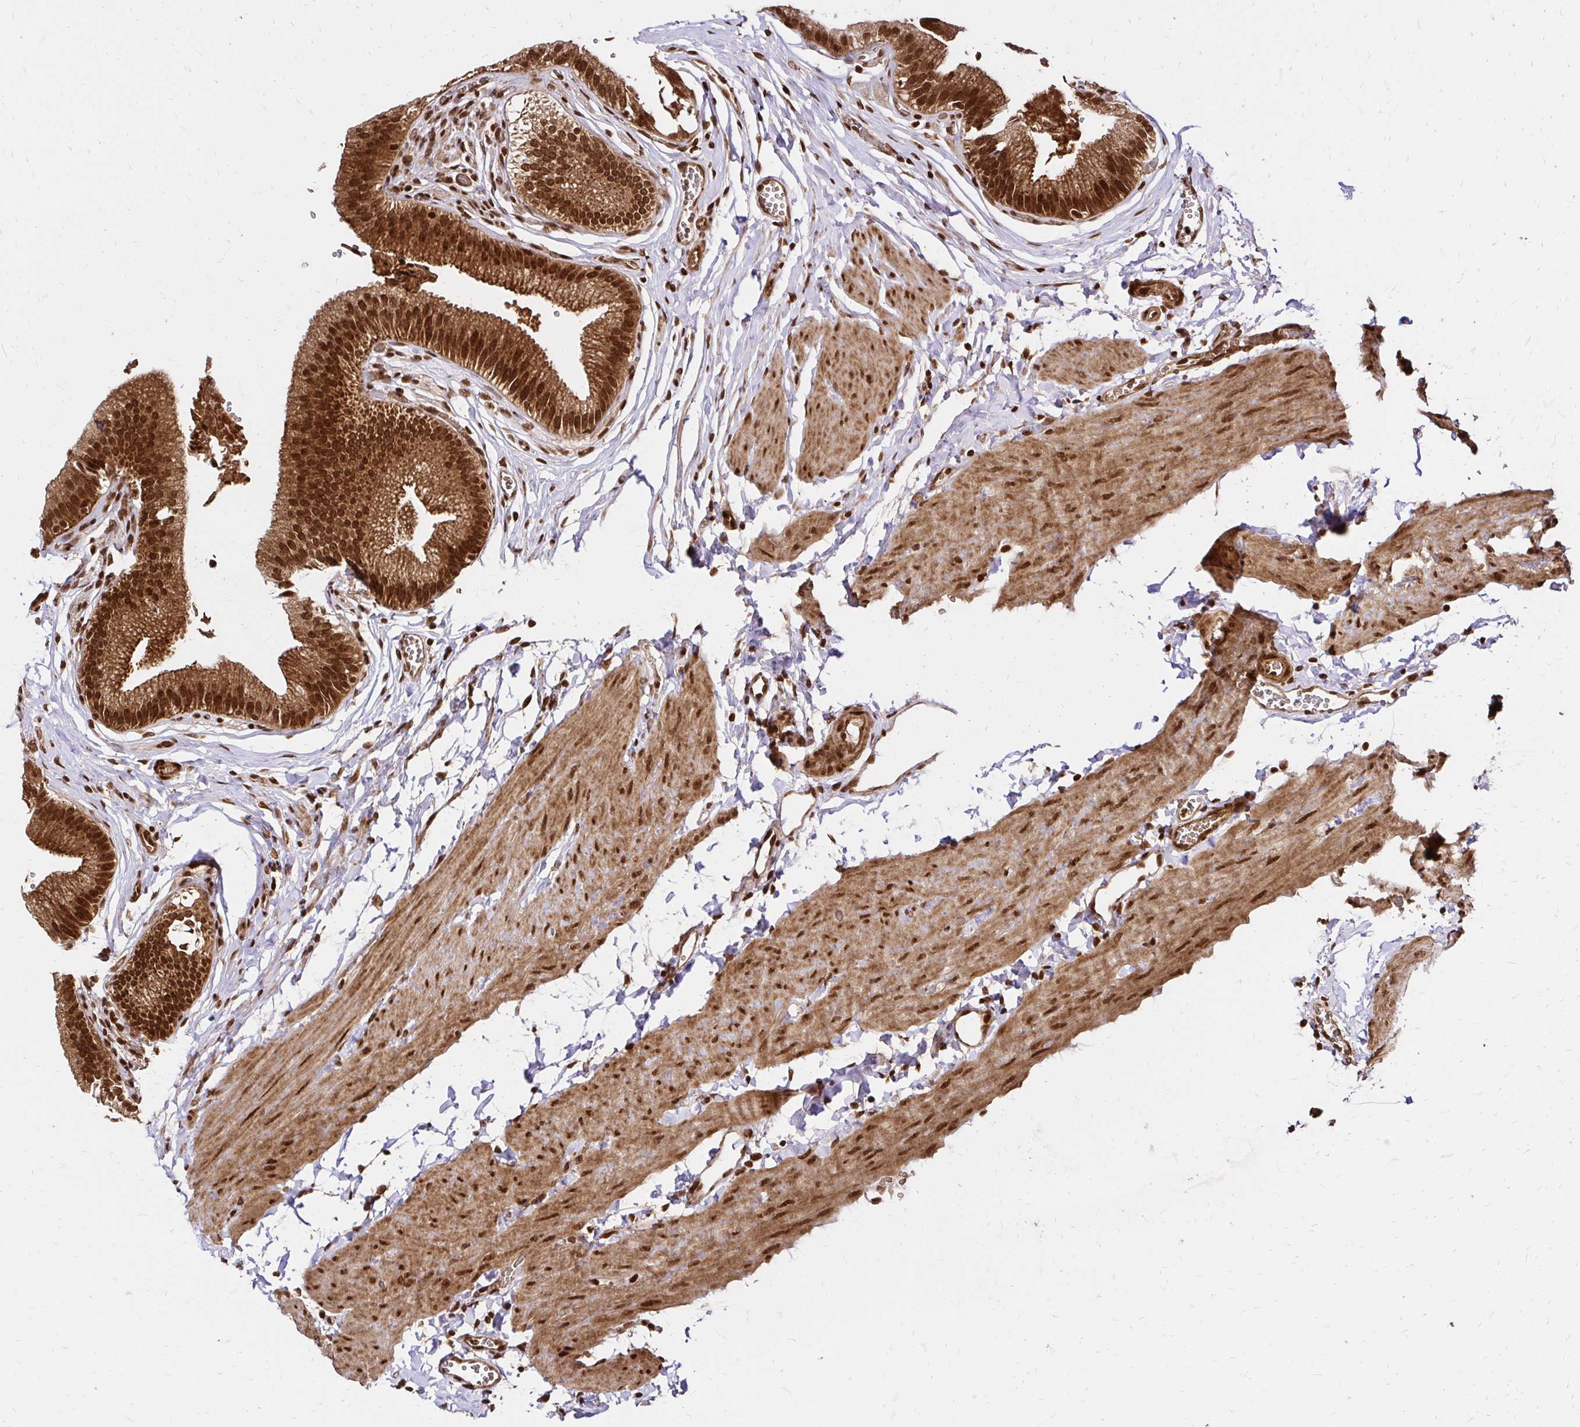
{"staining": {"intensity": "strong", "quantity": ">75%", "location": "cytoplasmic/membranous,nuclear"}, "tissue": "gallbladder", "cell_type": "Glandular cells", "image_type": "normal", "snomed": [{"axis": "morphology", "description": "Normal tissue, NOS"}, {"axis": "topography", "description": "Gallbladder"}, {"axis": "topography", "description": "Peripheral nerve tissue"}], "caption": "Human gallbladder stained for a protein (brown) shows strong cytoplasmic/membranous,nuclear positive positivity in approximately >75% of glandular cells.", "gene": "GLYR1", "patient": {"sex": "male", "age": 17}}